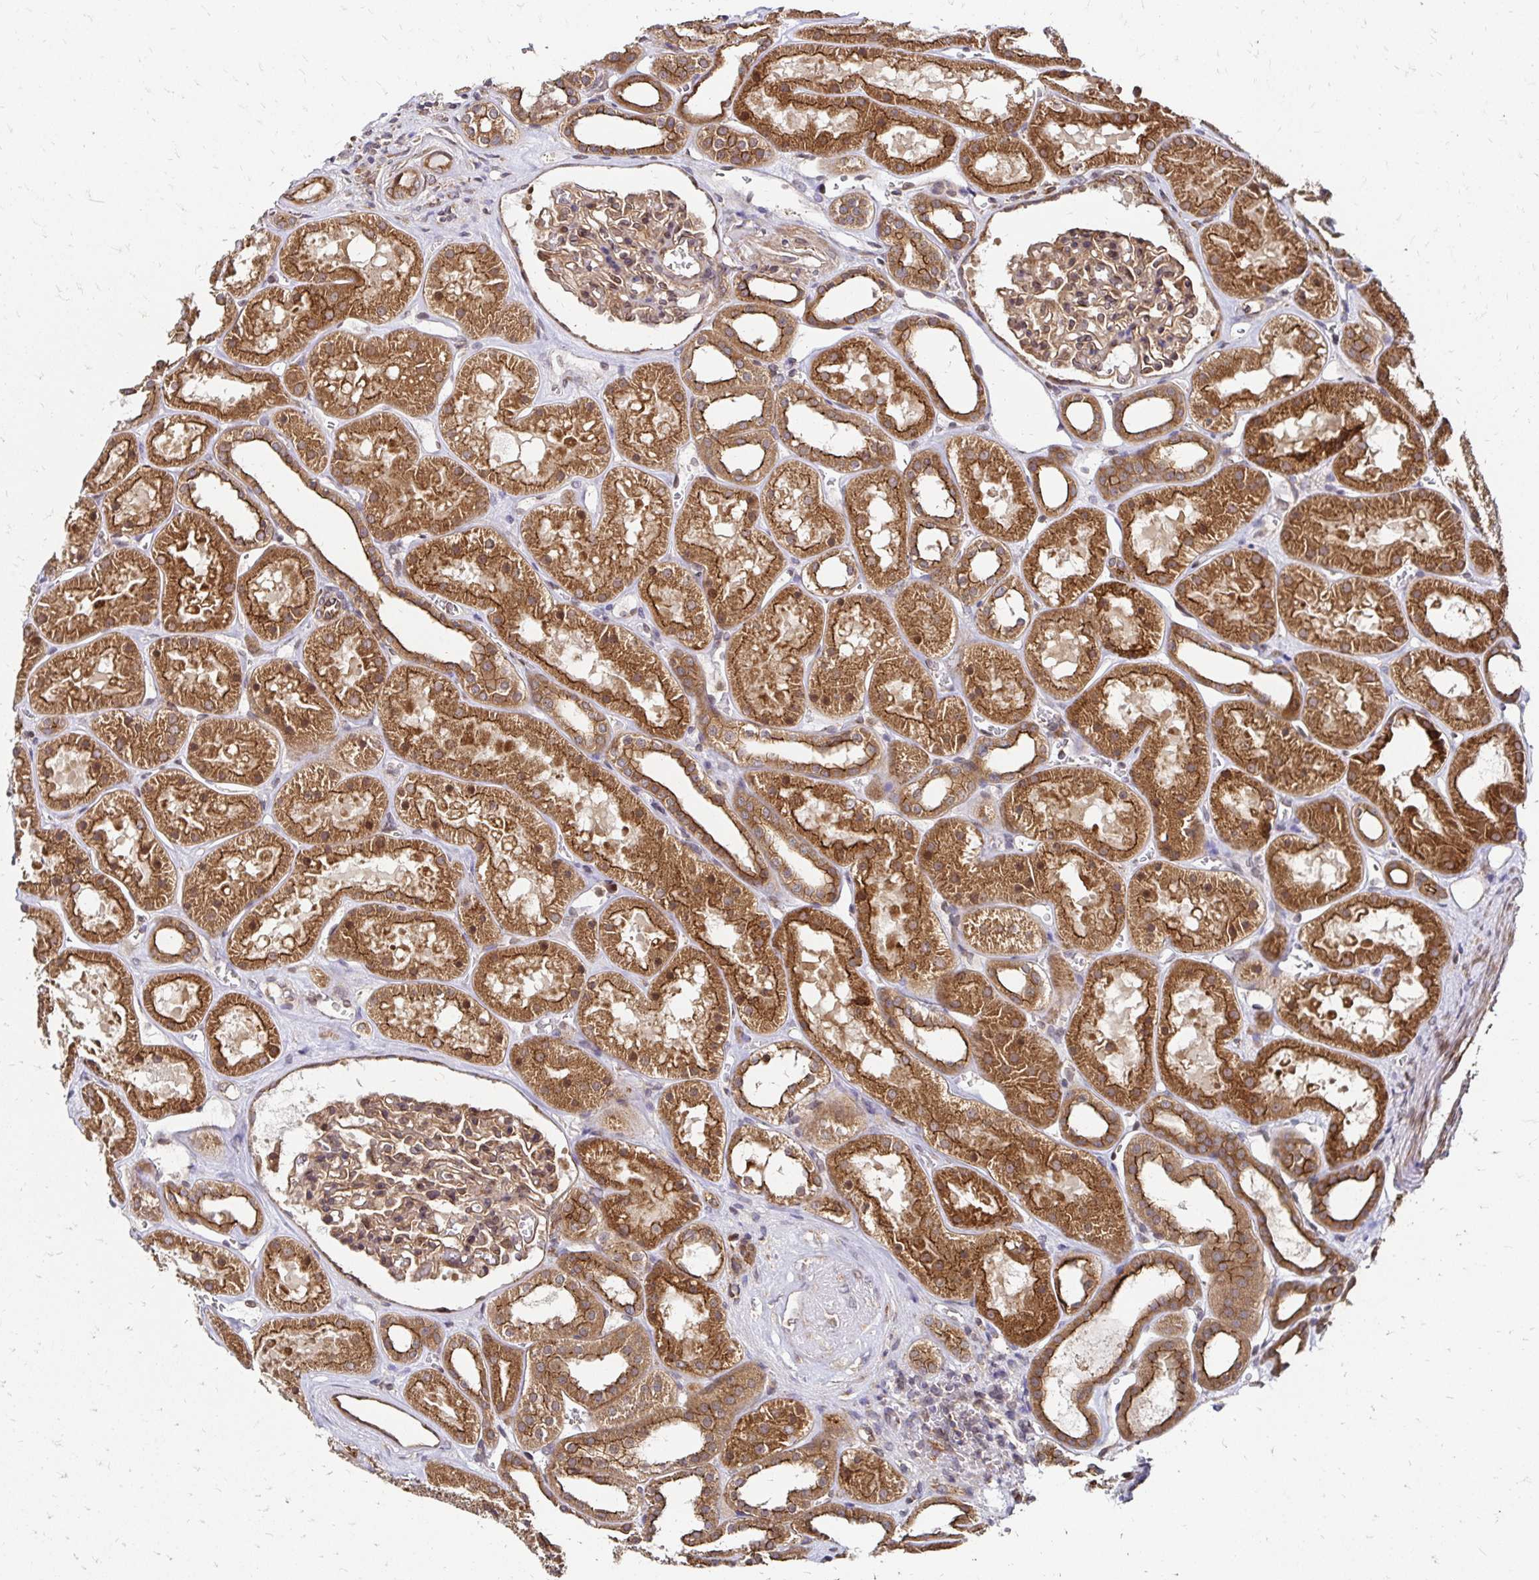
{"staining": {"intensity": "moderate", "quantity": ">75%", "location": "cytoplasmic/membranous"}, "tissue": "kidney", "cell_type": "Cells in glomeruli", "image_type": "normal", "snomed": [{"axis": "morphology", "description": "Normal tissue, NOS"}, {"axis": "topography", "description": "Kidney"}], "caption": "Kidney stained for a protein exhibits moderate cytoplasmic/membranous positivity in cells in glomeruli. (DAB IHC with brightfield microscopy, high magnification).", "gene": "ZW10", "patient": {"sex": "female", "age": 41}}